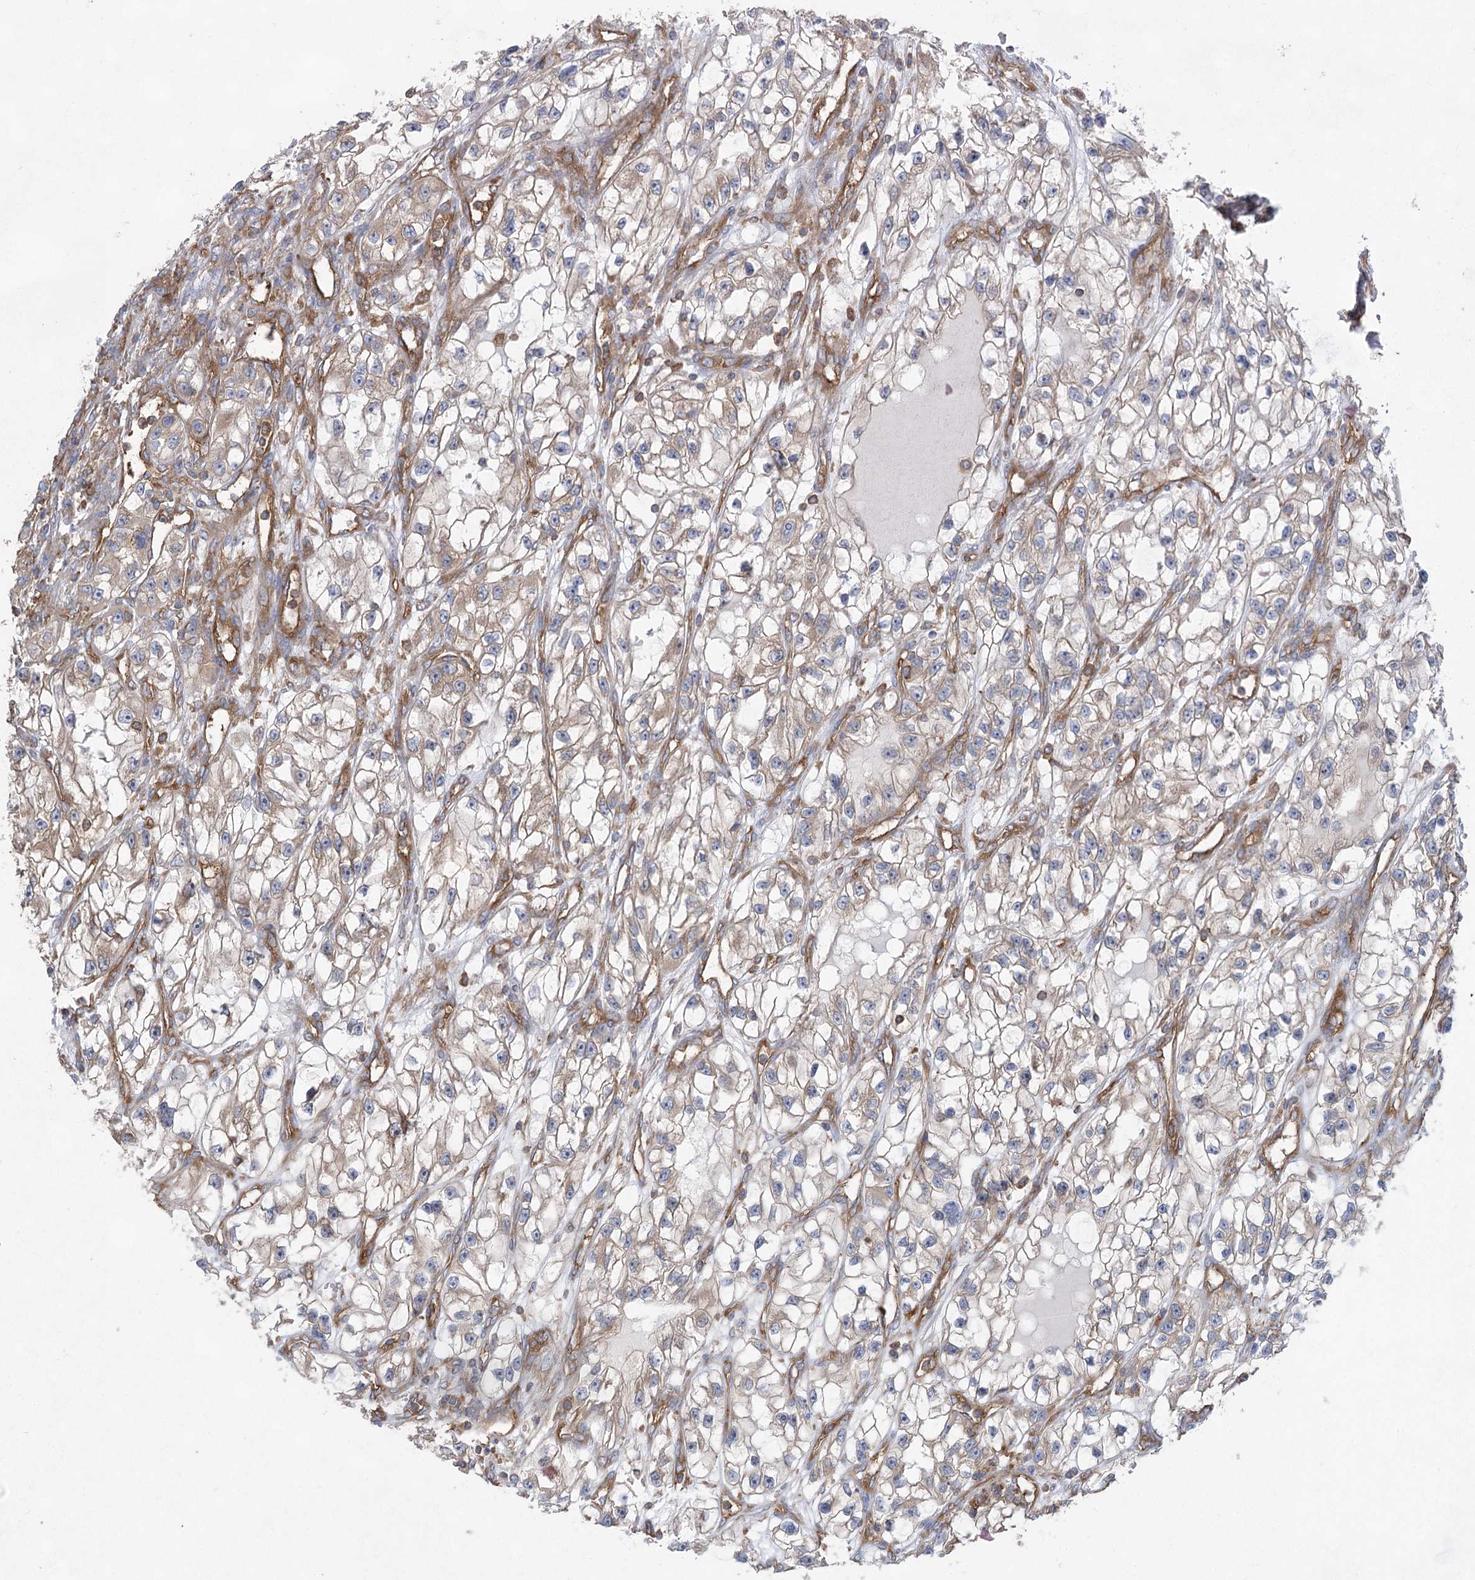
{"staining": {"intensity": "weak", "quantity": ">75%", "location": "cytoplasmic/membranous"}, "tissue": "renal cancer", "cell_type": "Tumor cells", "image_type": "cancer", "snomed": [{"axis": "morphology", "description": "Adenocarcinoma, NOS"}, {"axis": "topography", "description": "Kidney"}], "caption": "Adenocarcinoma (renal) stained with immunohistochemistry (IHC) displays weak cytoplasmic/membranous positivity in about >75% of tumor cells.", "gene": "EIF3A", "patient": {"sex": "female", "age": 57}}